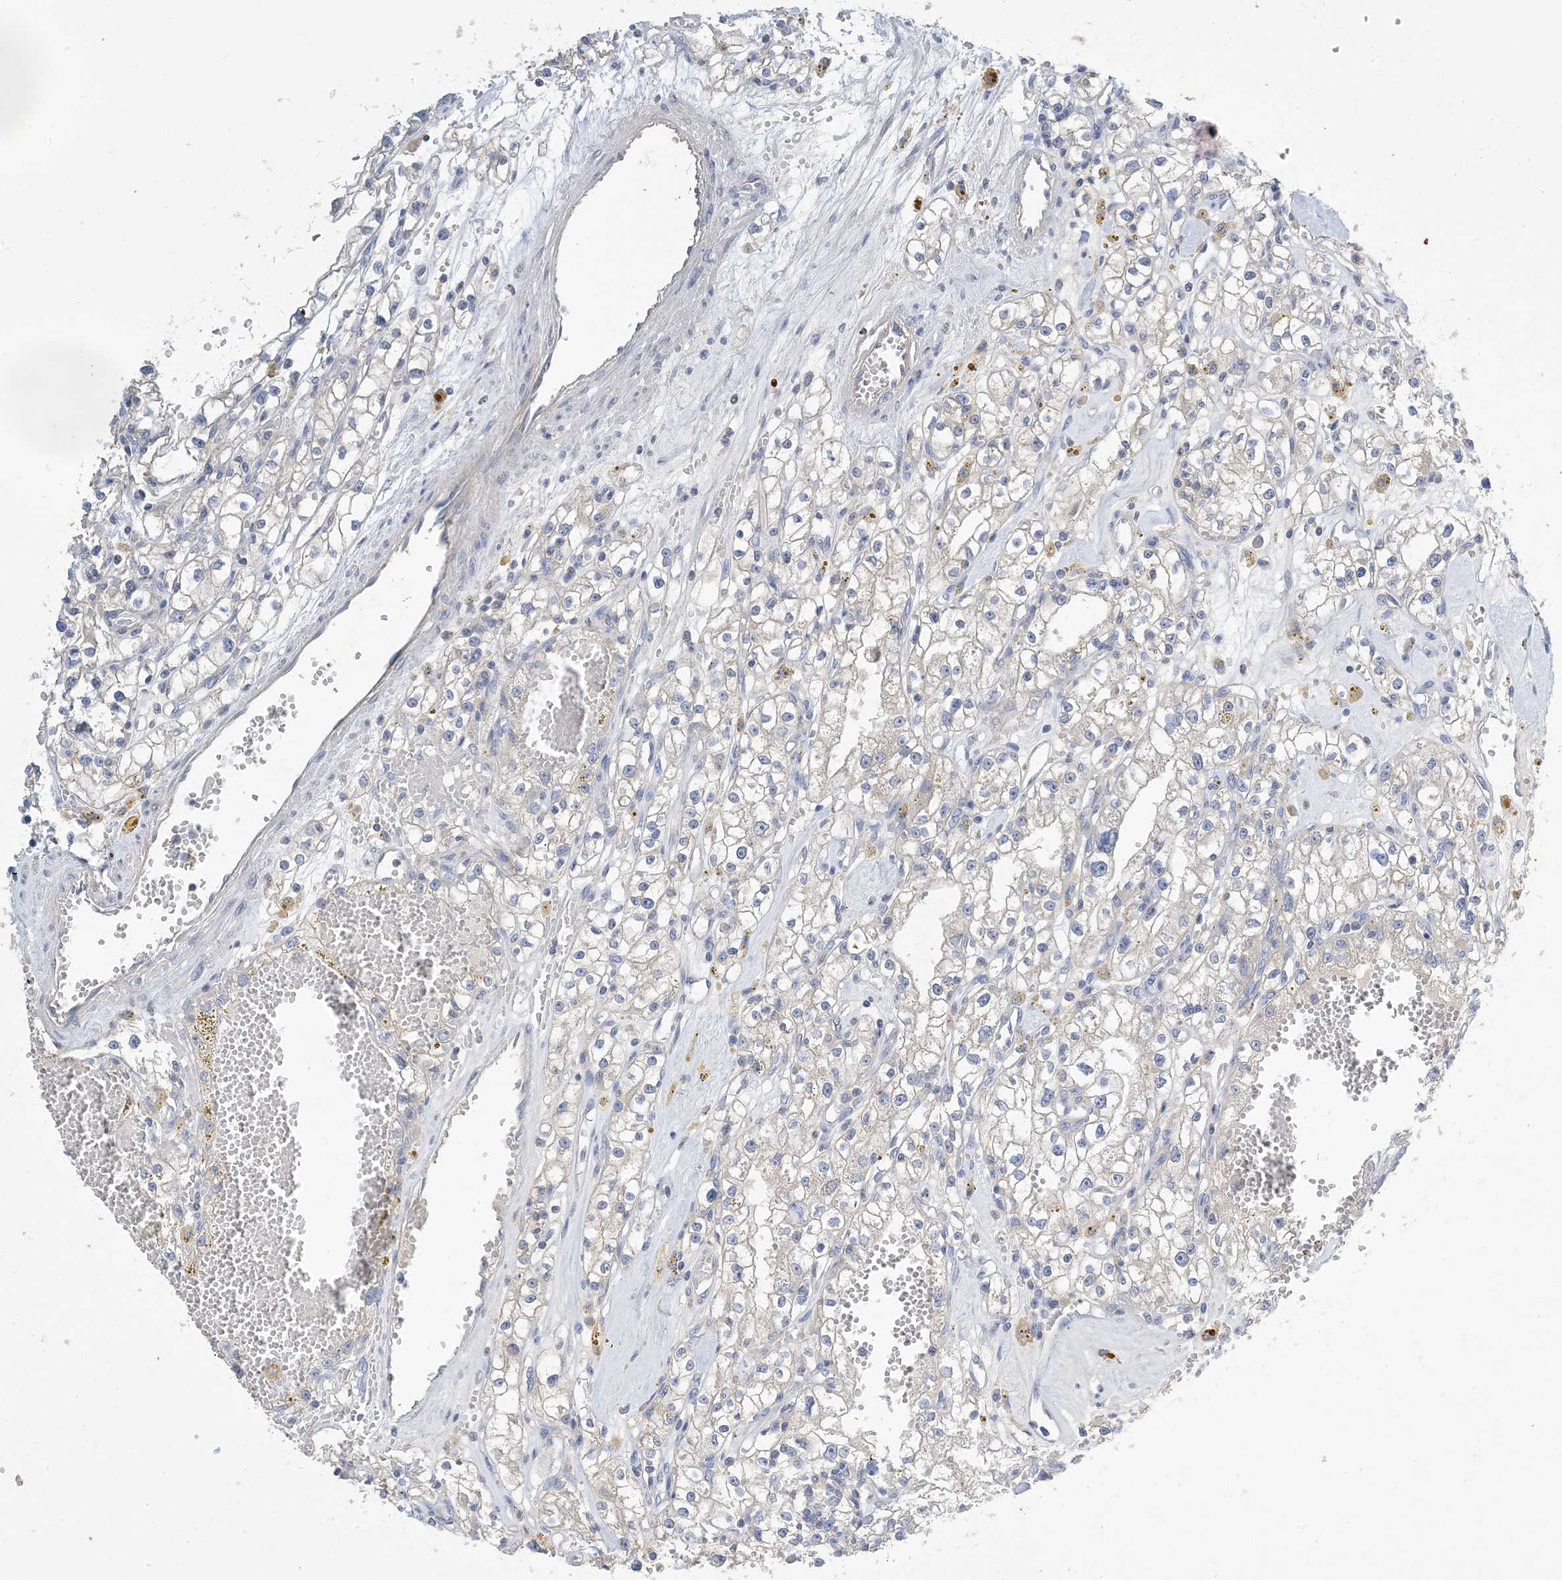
{"staining": {"intensity": "negative", "quantity": "none", "location": "none"}, "tissue": "renal cancer", "cell_type": "Tumor cells", "image_type": "cancer", "snomed": [{"axis": "morphology", "description": "Adenocarcinoma, NOS"}, {"axis": "topography", "description": "Kidney"}], "caption": "Immunohistochemistry (IHC) photomicrograph of human renal cancer stained for a protein (brown), which shows no staining in tumor cells.", "gene": "KPRP", "patient": {"sex": "male", "age": 56}}